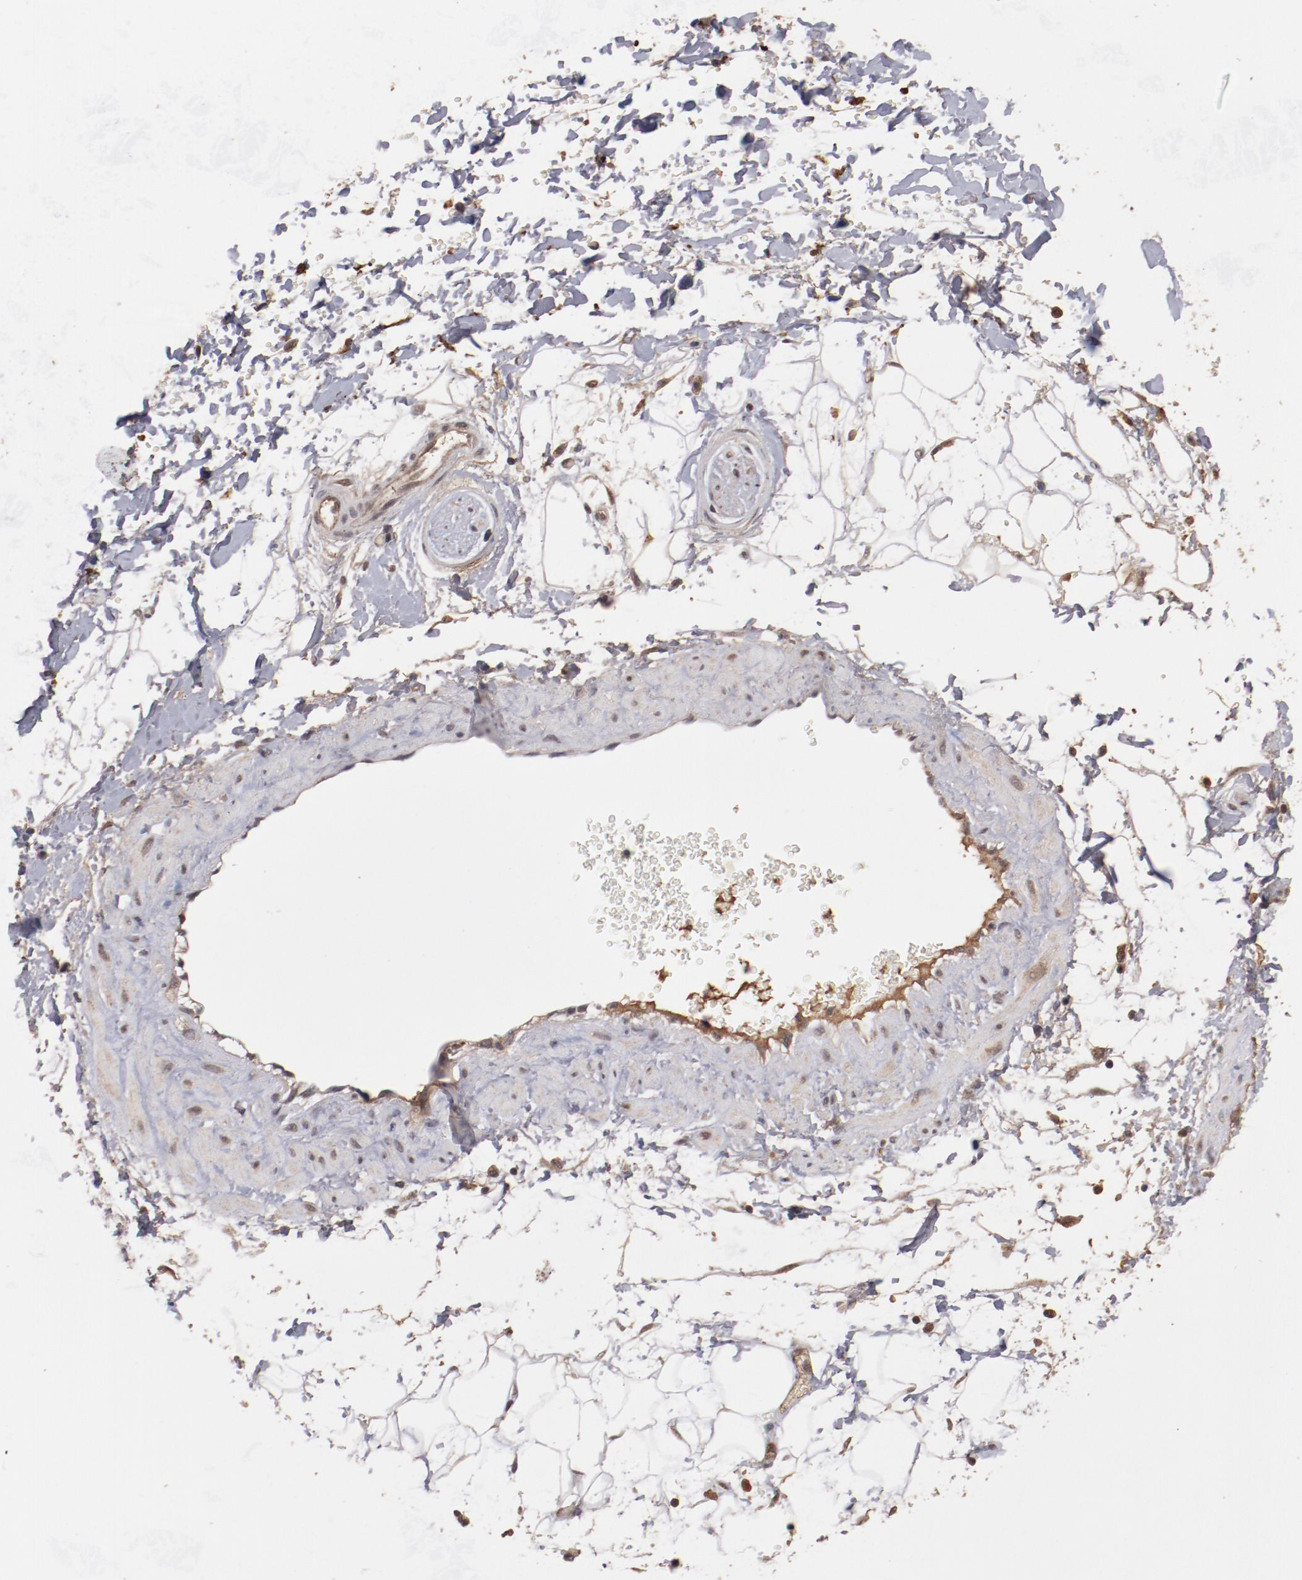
{"staining": {"intensity": "weak", "quantity": ">75%", "location": "cytoplasmic/membranous"}, "tissue": "adipose tissue", "cell_type": "Adipocytes", "image_type": "normal", "snomed": [{"axis": "morphology", "description": "Normal tissue, NOS"}, {"axis": "topography", "description": "Soft tissue"}], "caption": "Normal adipose tissue was stained to show a protein in brown. There is low levels of weak cytoplasmic/membranous staining in about >75% of adipocytes. (Stains: DAB (3,3'-diaminobenzidine) in brown, nuclei in blue, Microscopy: brightfield microscopy at high magnification).", "gene": "TENM1", "patient": {"sex": "male", "age": 72}}